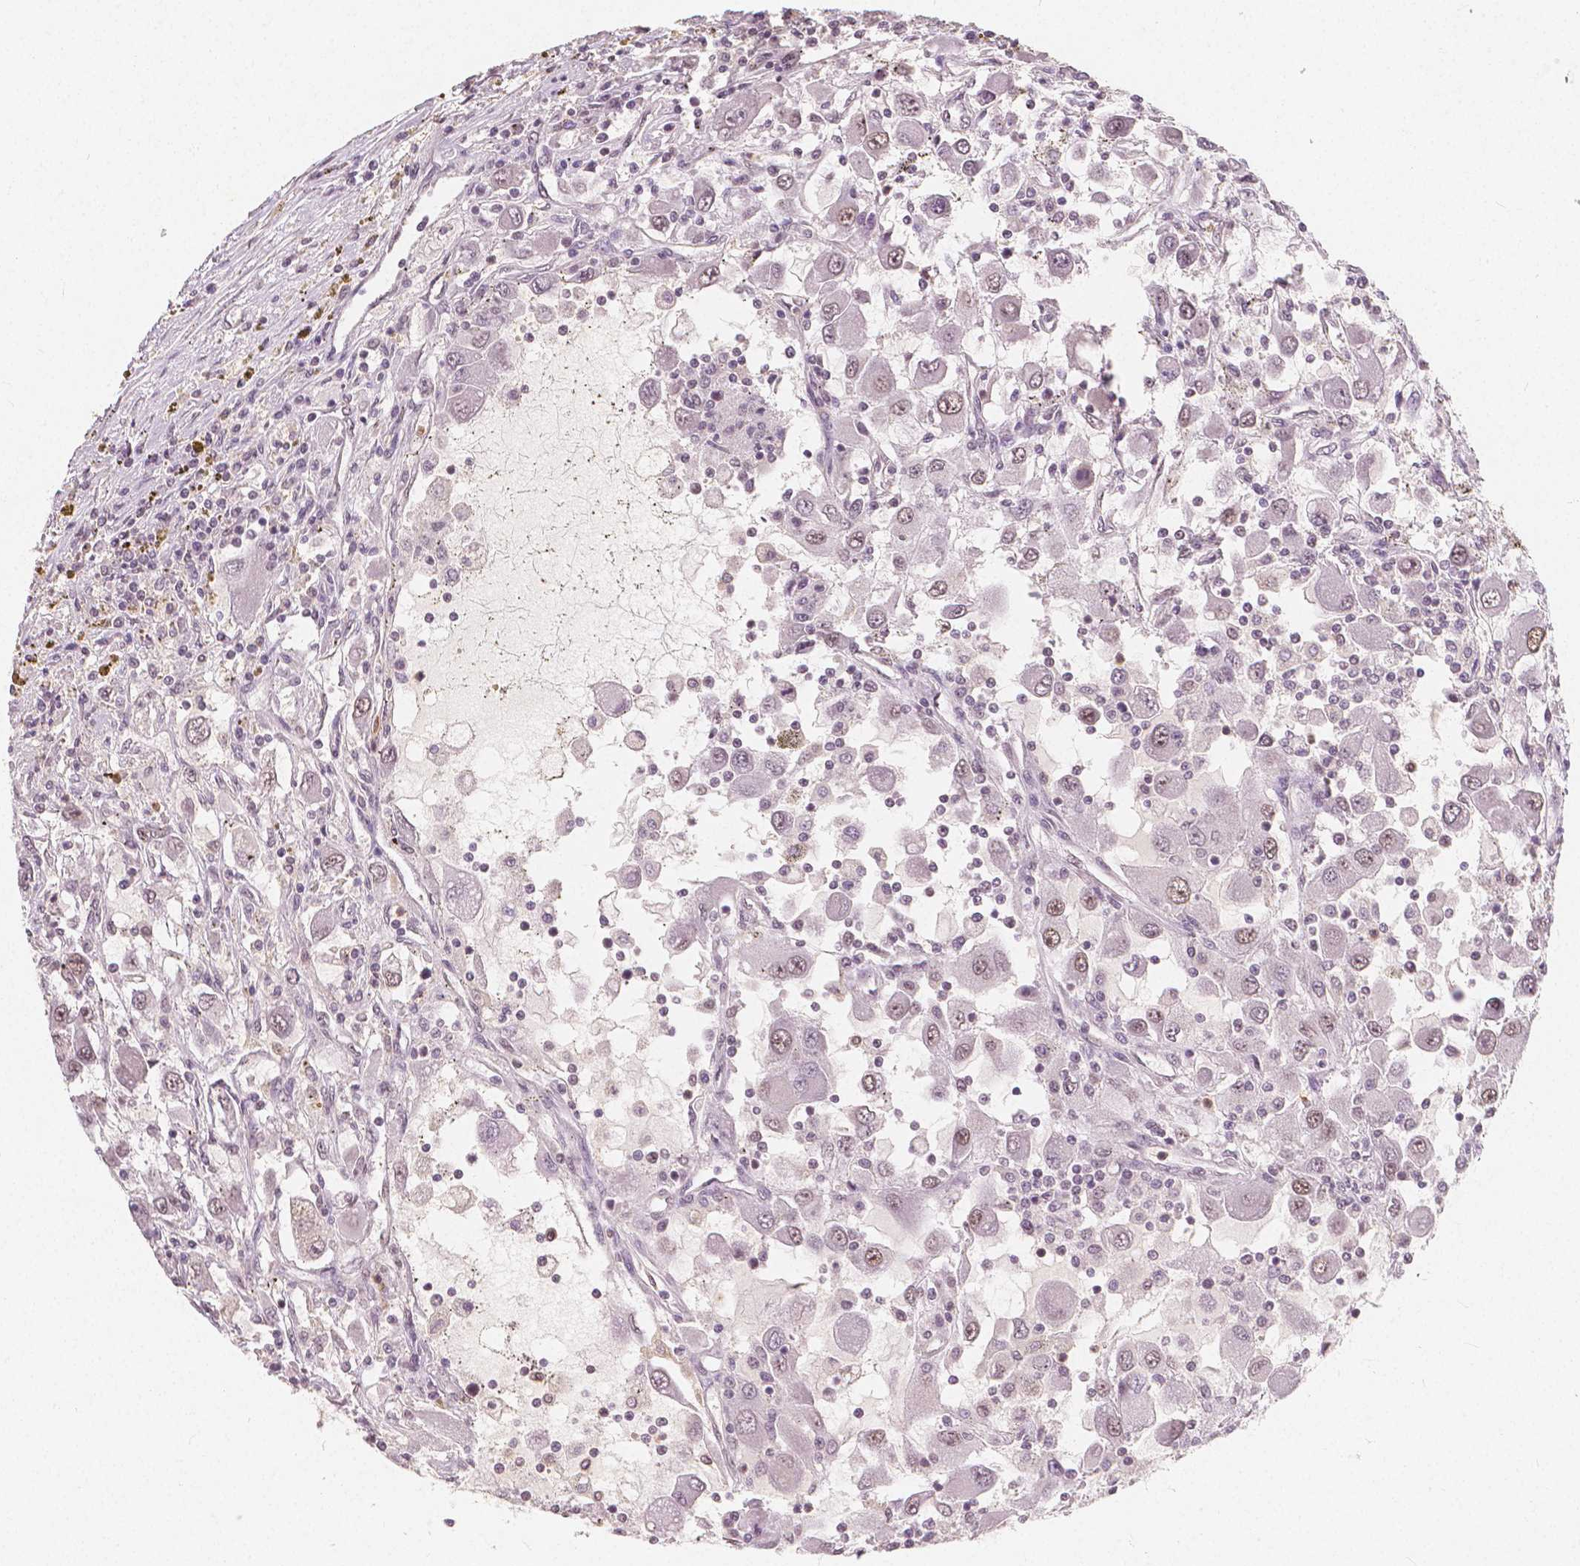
{"staining": {"intensity": "weak", "quantity": "25%-75%", "location": "nuclear"}, "tissue": "renal cancer", "cell_type": "Tumor cells", "image_type": "cancer", "snomed": [{"axis": "morphology", "description": "Adenocarcinoma, NOS"}, {"axis": "topography", "description": "Kidney"}], "caption": "Immunohistochemistry photomicrograph of neoplastic tissue: renal adenocarcinoma stained using immunohistochemistry displays low levels of weak protein expression localized specifically in the nuclear of tumor cells, appearing as a nuclear brown color.", "gene": "NOLC1", "patient": {"sex": "female", "age": 67}}